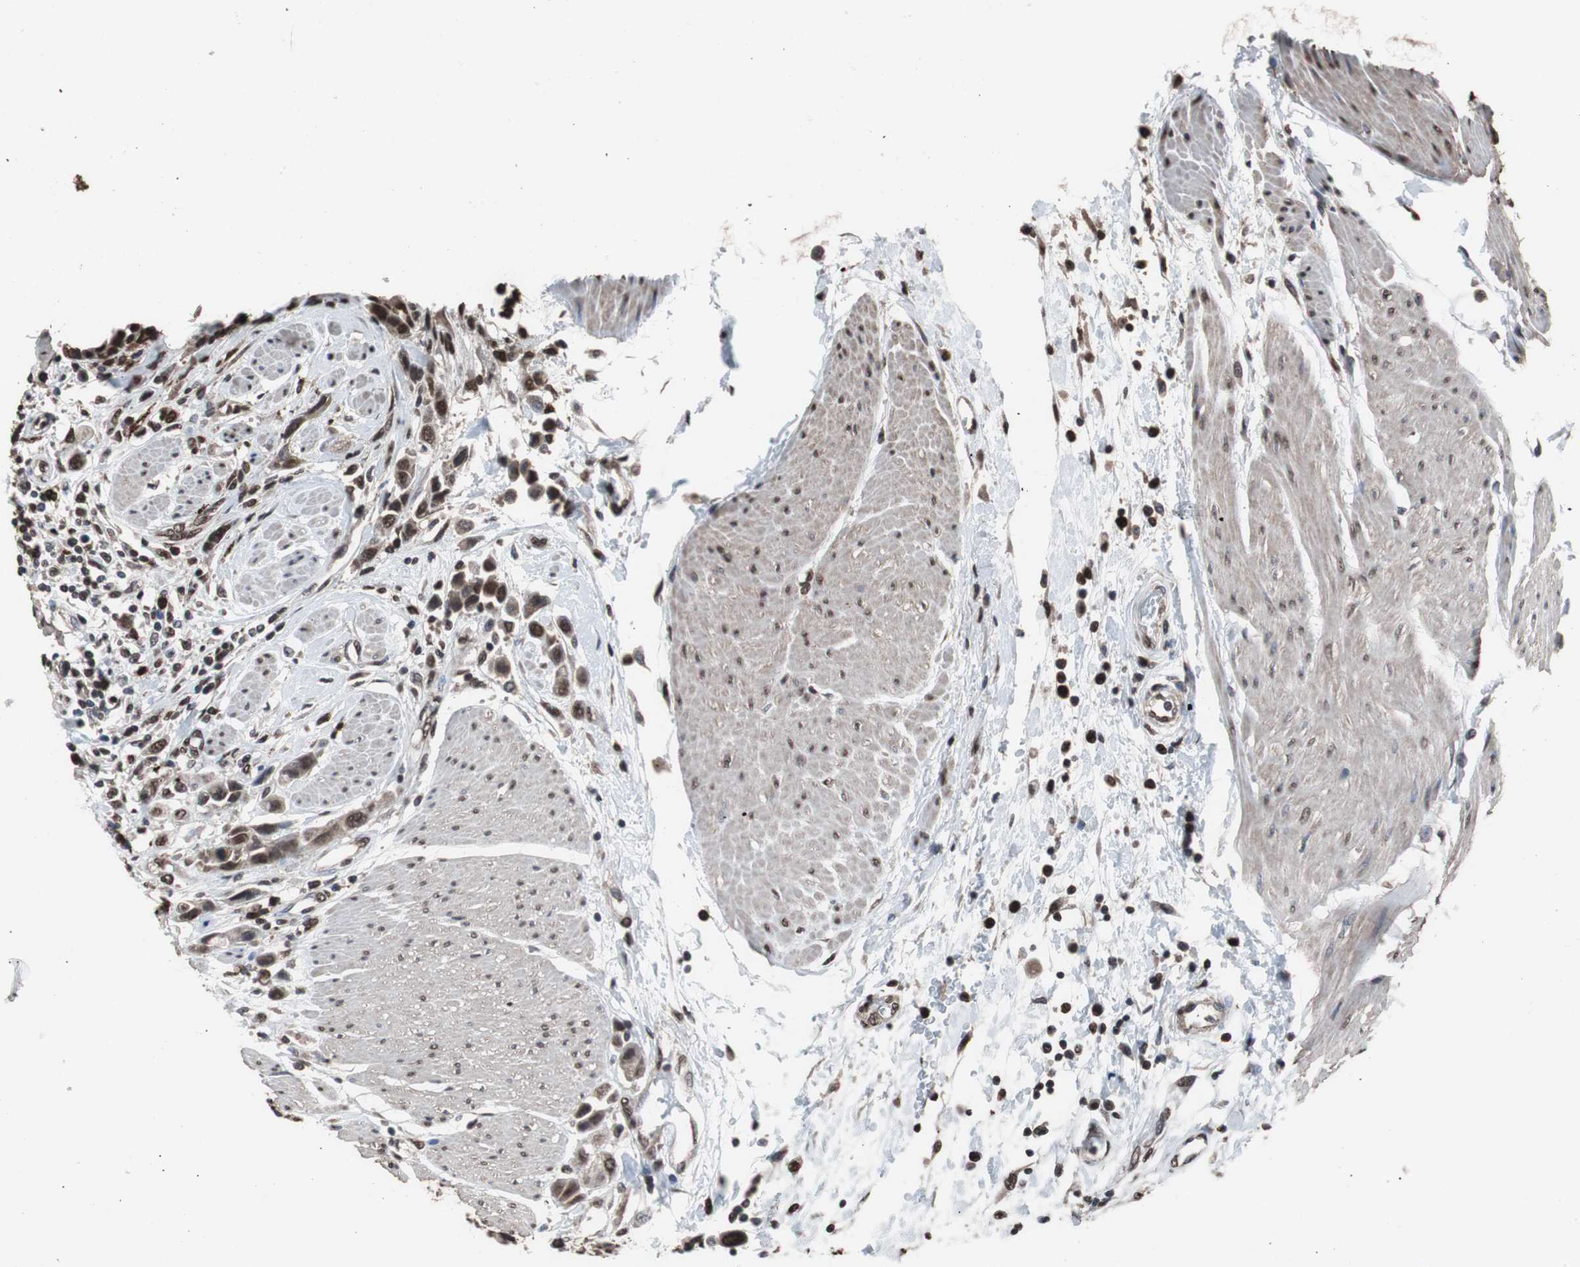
{"staining": {"intensity": "strong", "quantity": ">75%", "location": "nuclear"}, "tissue": "urothelial cancer", "cell_type": "Tumor cells", "image_type": "cancer", "snomed": [{"axis": "morphology", "description": "Urothelial carcinoma, High grade"}, {"axis": "topography", "description": "Urinary bladder"}], "caption": "The micrograph shows immunohistochemical staining of urothelial cancer. There is strong nuclear expression is seen in about >75% of tumor cells. The protein is shown in brown color, while the nuclei are stained blue.", "gene": "MED27", "patient": {"sex": "male", "age": 50}}